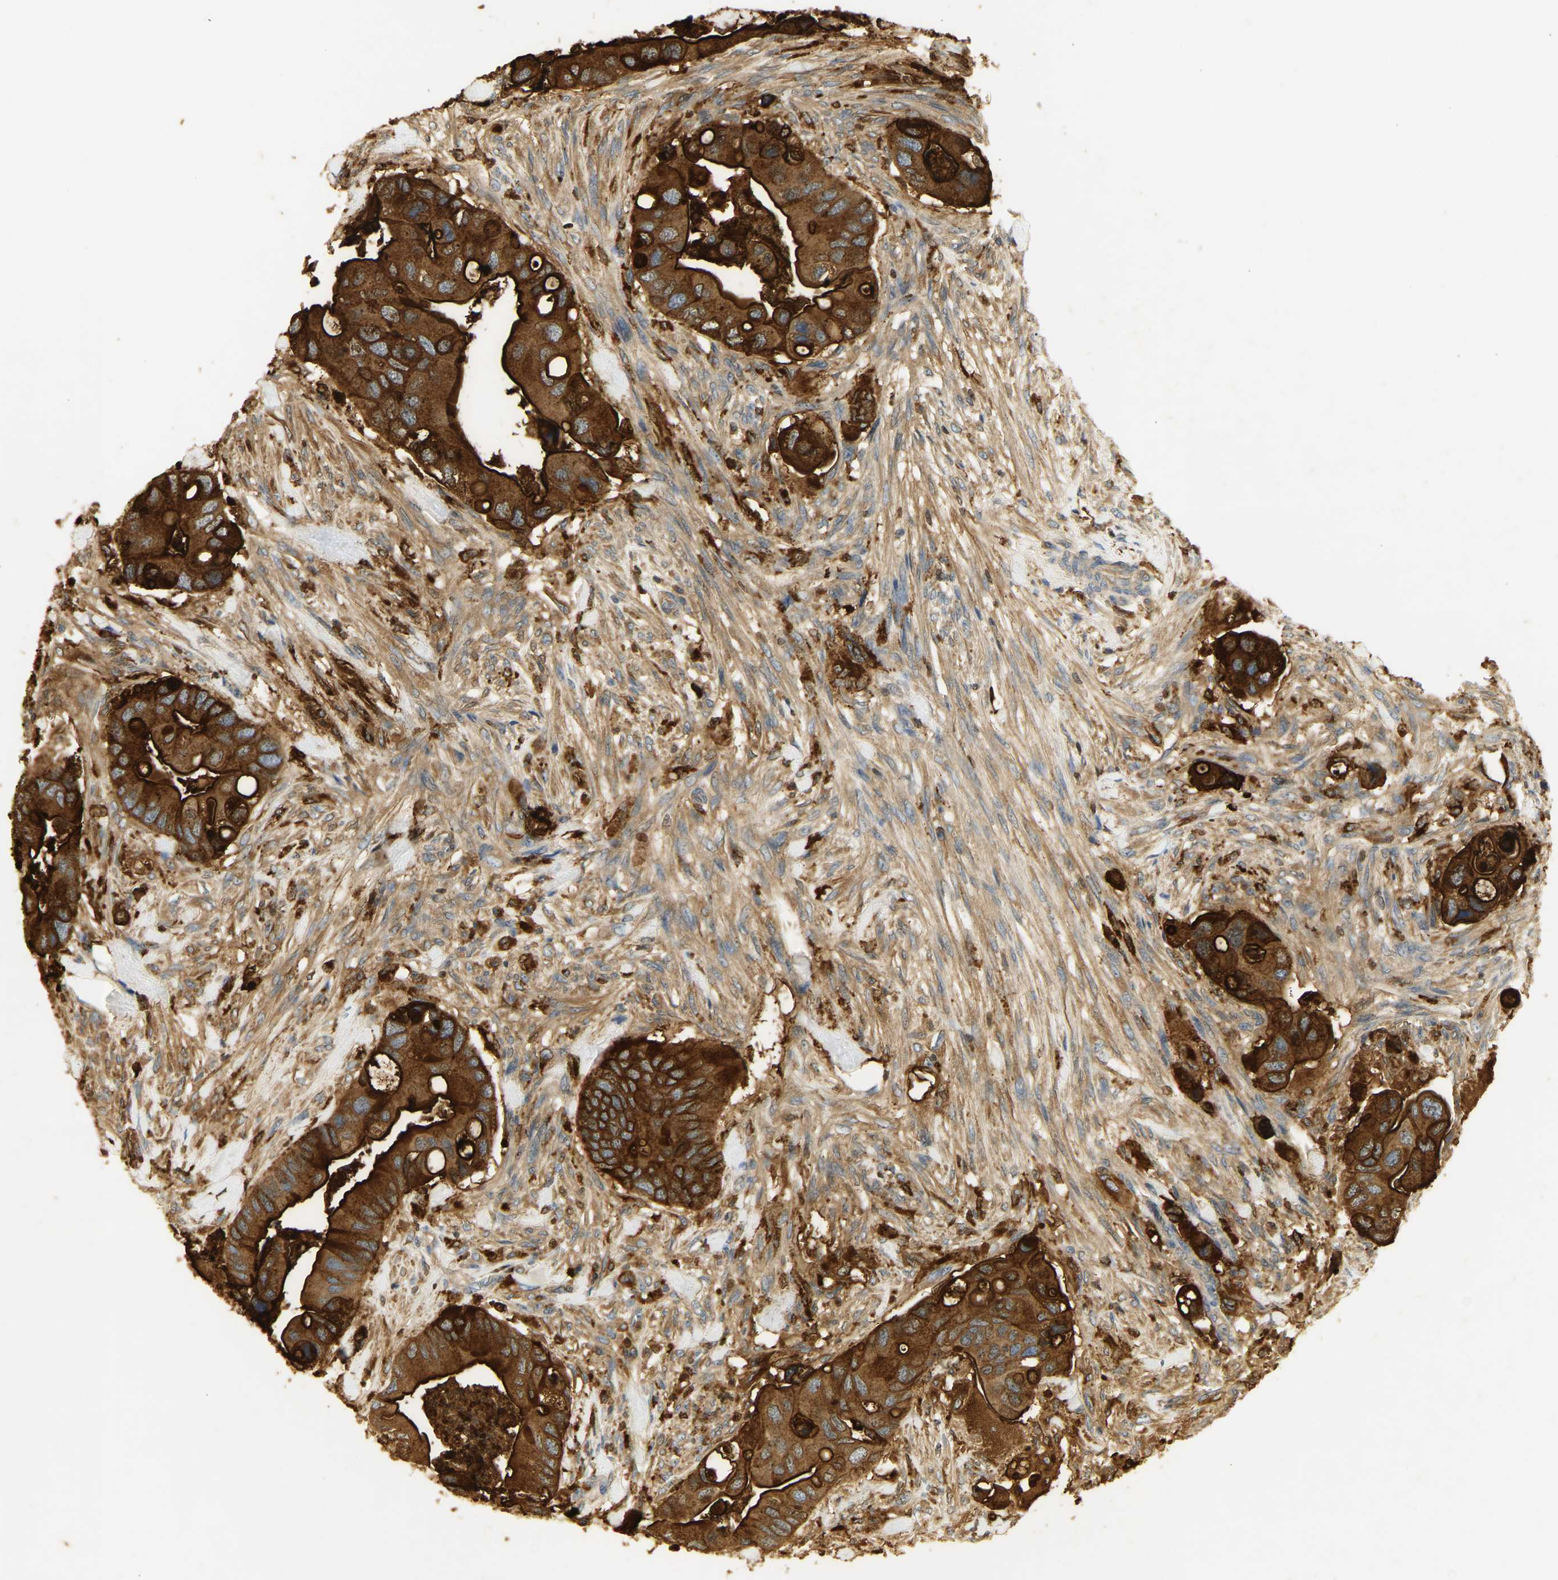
{"staining": {"intensity": "strong", "quantity": ">75%", "location": "cytoplasmic/membranous"}, "tissue": "colorectal cancer", "cell_type": "Tumor cells", "image_type": "cancer", "snomed": [{"axis": "morphology", "description": "Adenocarcinoma, NOS"}, {"axis": "topography", "description": "Rectum"}], "caption": "Colorectal adenocarcinoma was stained to show a protein in brown. There is high levels of strong cytoplasmic/membranous positivity in about >75% of tumor cells.", "gene": "CEACAM5", "patient": {"sex": "female", "age": 57}}